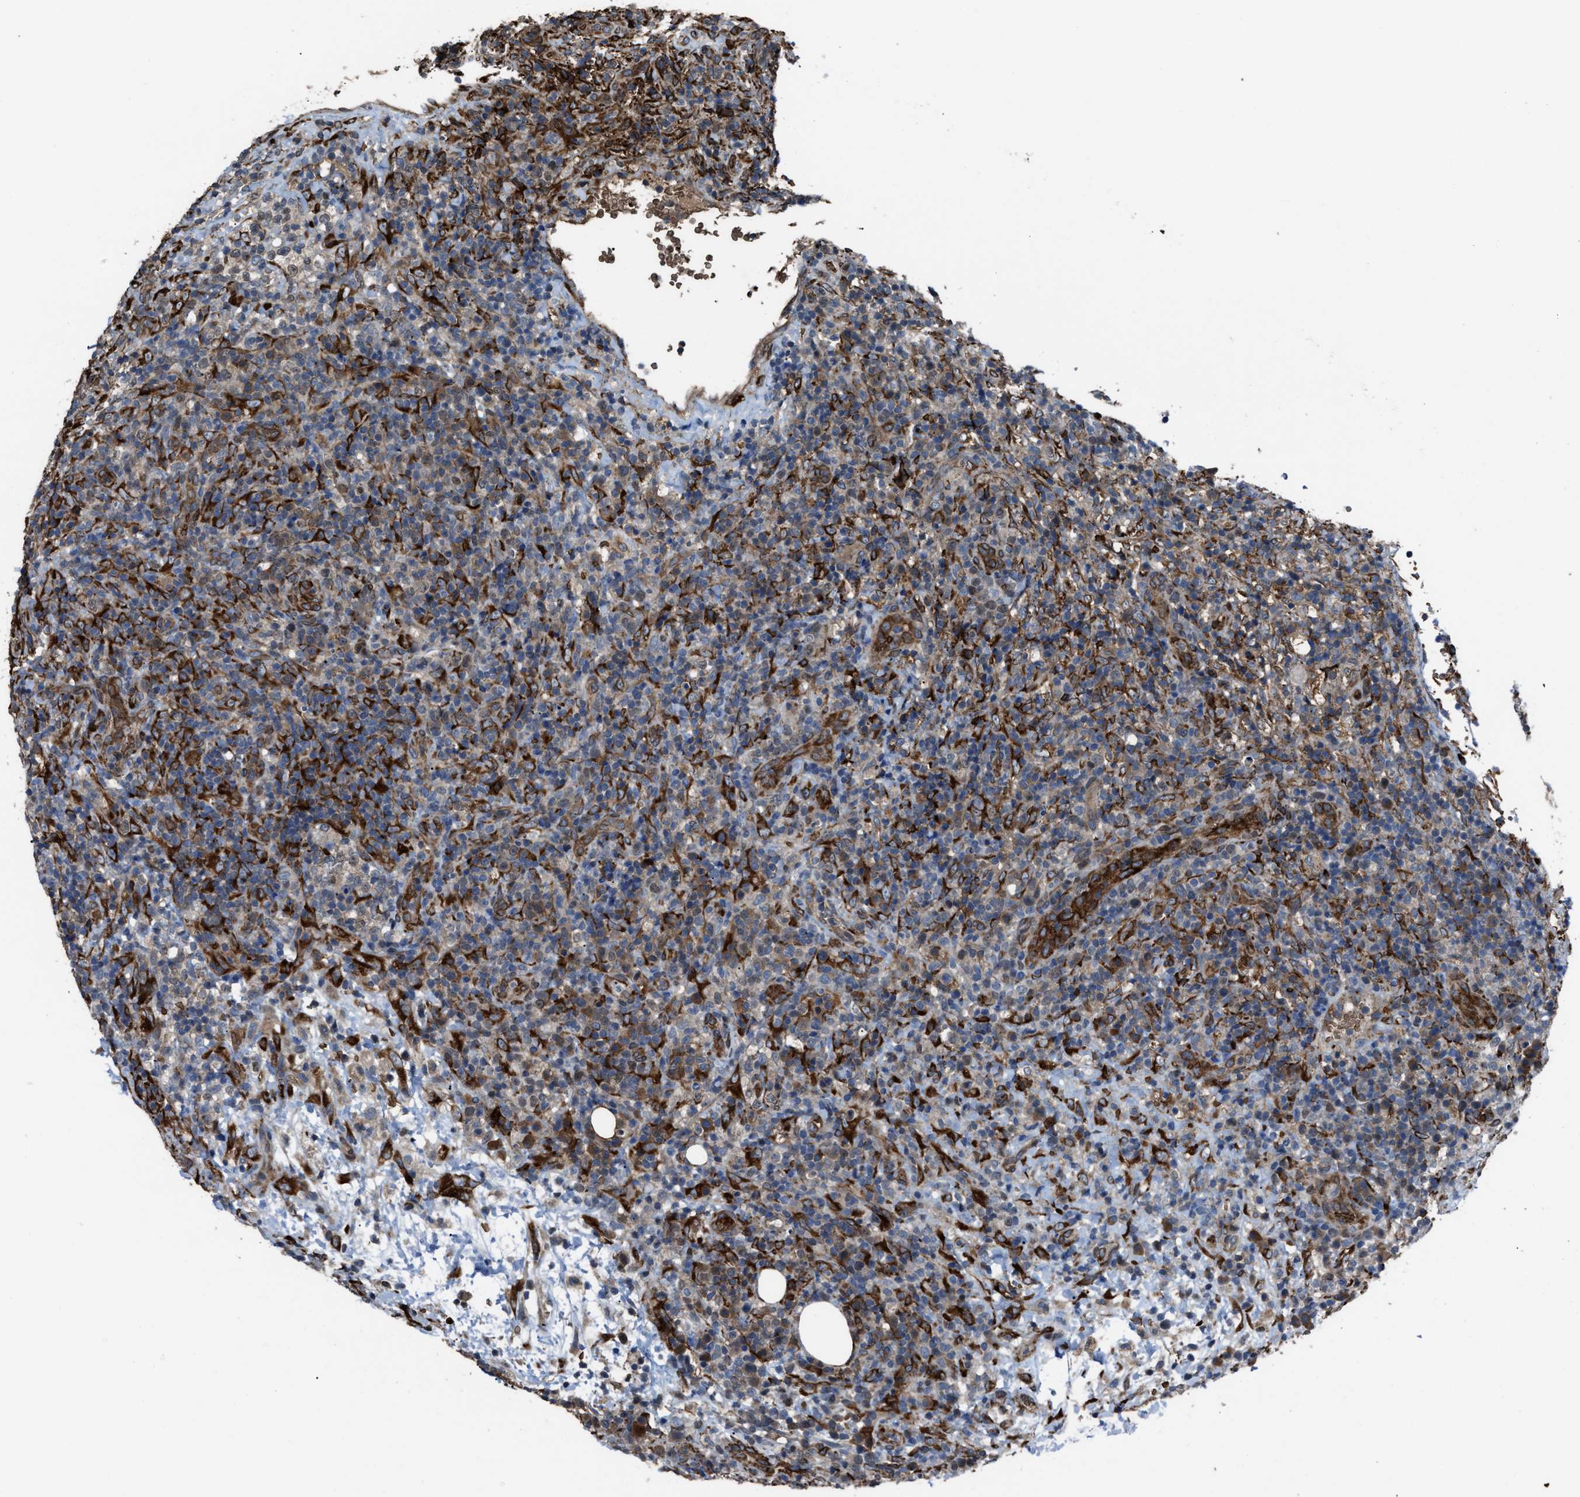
{"staining": {"intensity": "moderate", "quantity": "<25%", "location": "cytoplasmic/membranous"}, "tissue": "lymphoma", "cell_type": "Tumor cells", "image_type": "cancer", "snomed": [{"axis": "morphology", "description": "Malignant lymphoma, non-Hodgkin's type, High grade"}, {"axis": "topography", "description": "Lymph node"}], "caption": "Immunohistochemistry (IHC) of human high-grade malignant lymphoma, non-Hodgkin's type demonstrates low levels of moderate cytoplasmic/membranous staining in about <25% of tumor cells.", "gene": "SELENOM", "patient": {"sex": "female", "age": 76}}